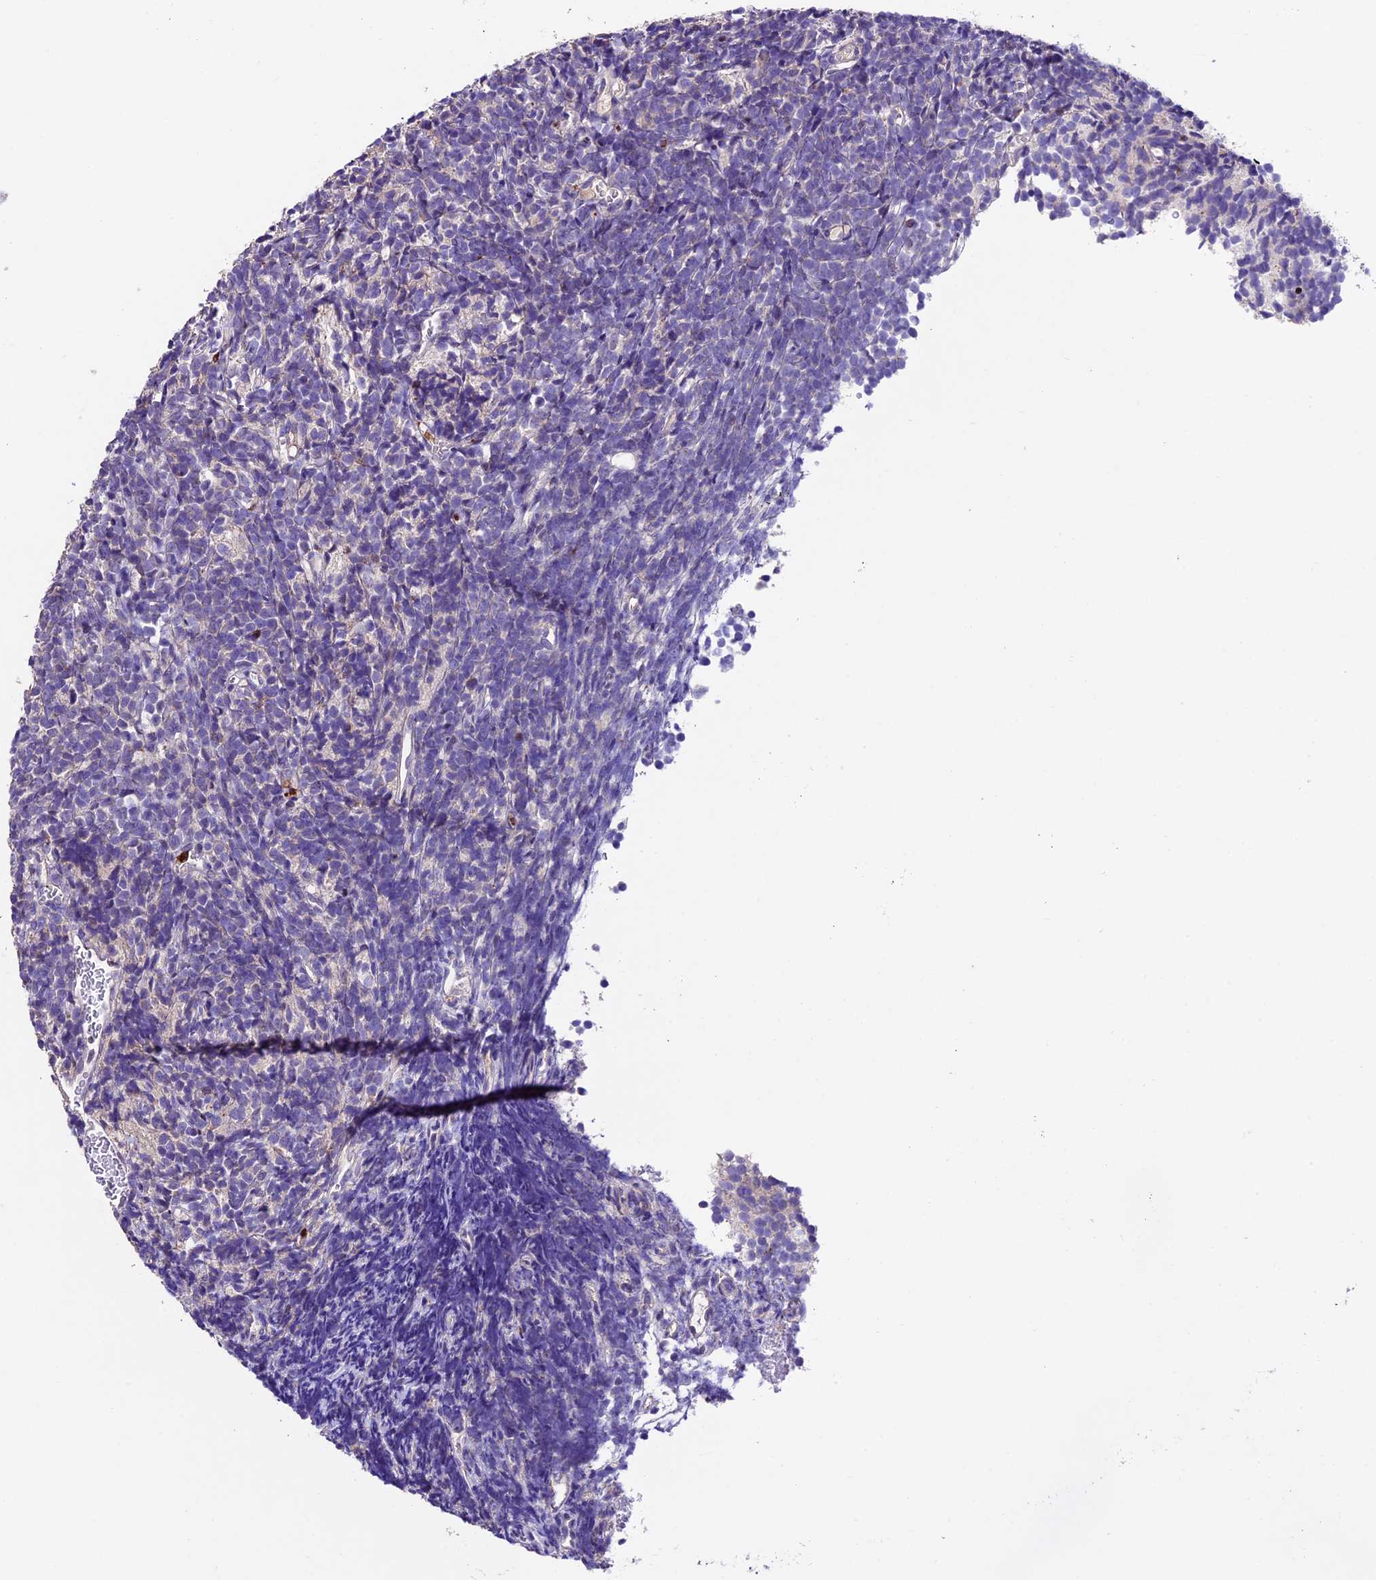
{"staining": {"intensity": "negative", "quantity": "none", "location": "none"}, "tissue": "glioma", "cell_type": "Tumor cells", "image_type": "cancer", "snomed": [{"axis": "morphology", "description": "Glioma, malignant, Low grade"}, {"axis": "topography", "description": "Brain"}], "caption": "An image of human malignant glioma (low-grade) is negative for staining in tumor cells. The staining is performed using DAB brown chromogen with nuclei counter-stained in using hematoxylin.", "gene": "SBNO2", "patient": {"sex": "female", "age": 1}}